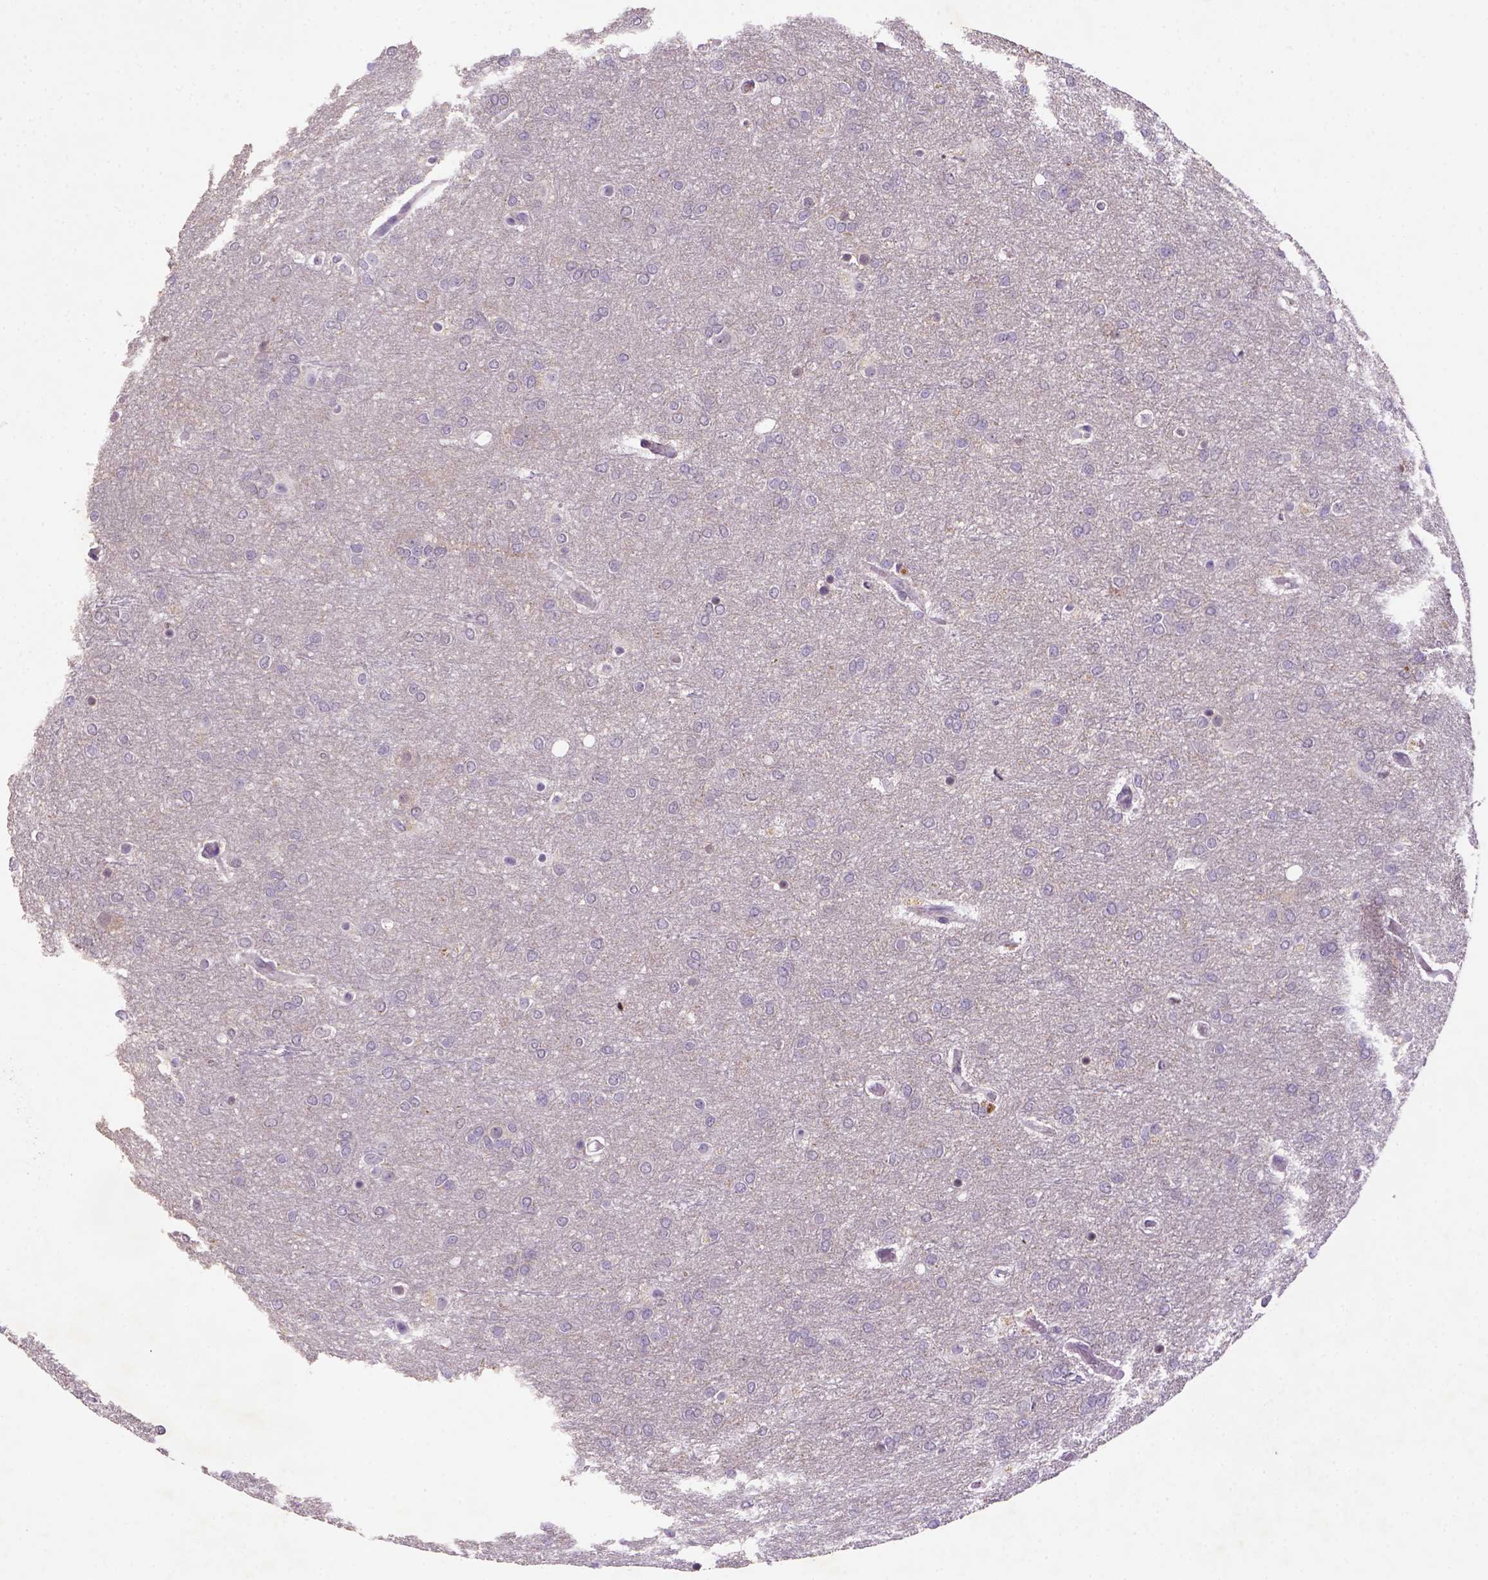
{"staining": {"intensity": "negative", "quantity": "none", "location": "none"}, "tissue": "glioma", "cell_type": "Tumor cells", "image_type": "cancer", "snomed": [{"axis": "morphology", "description": "Glioma, malignant, High grade"}, {"axis": "topography", "description": "Brain"}], "caption": "Immunohistochemical staining of human malignant glioma (high-grade) demonstrates no significant positivity in tumor cells.", "gene": "NLGN2", "patient": {"sex": "female", "age": 61}}